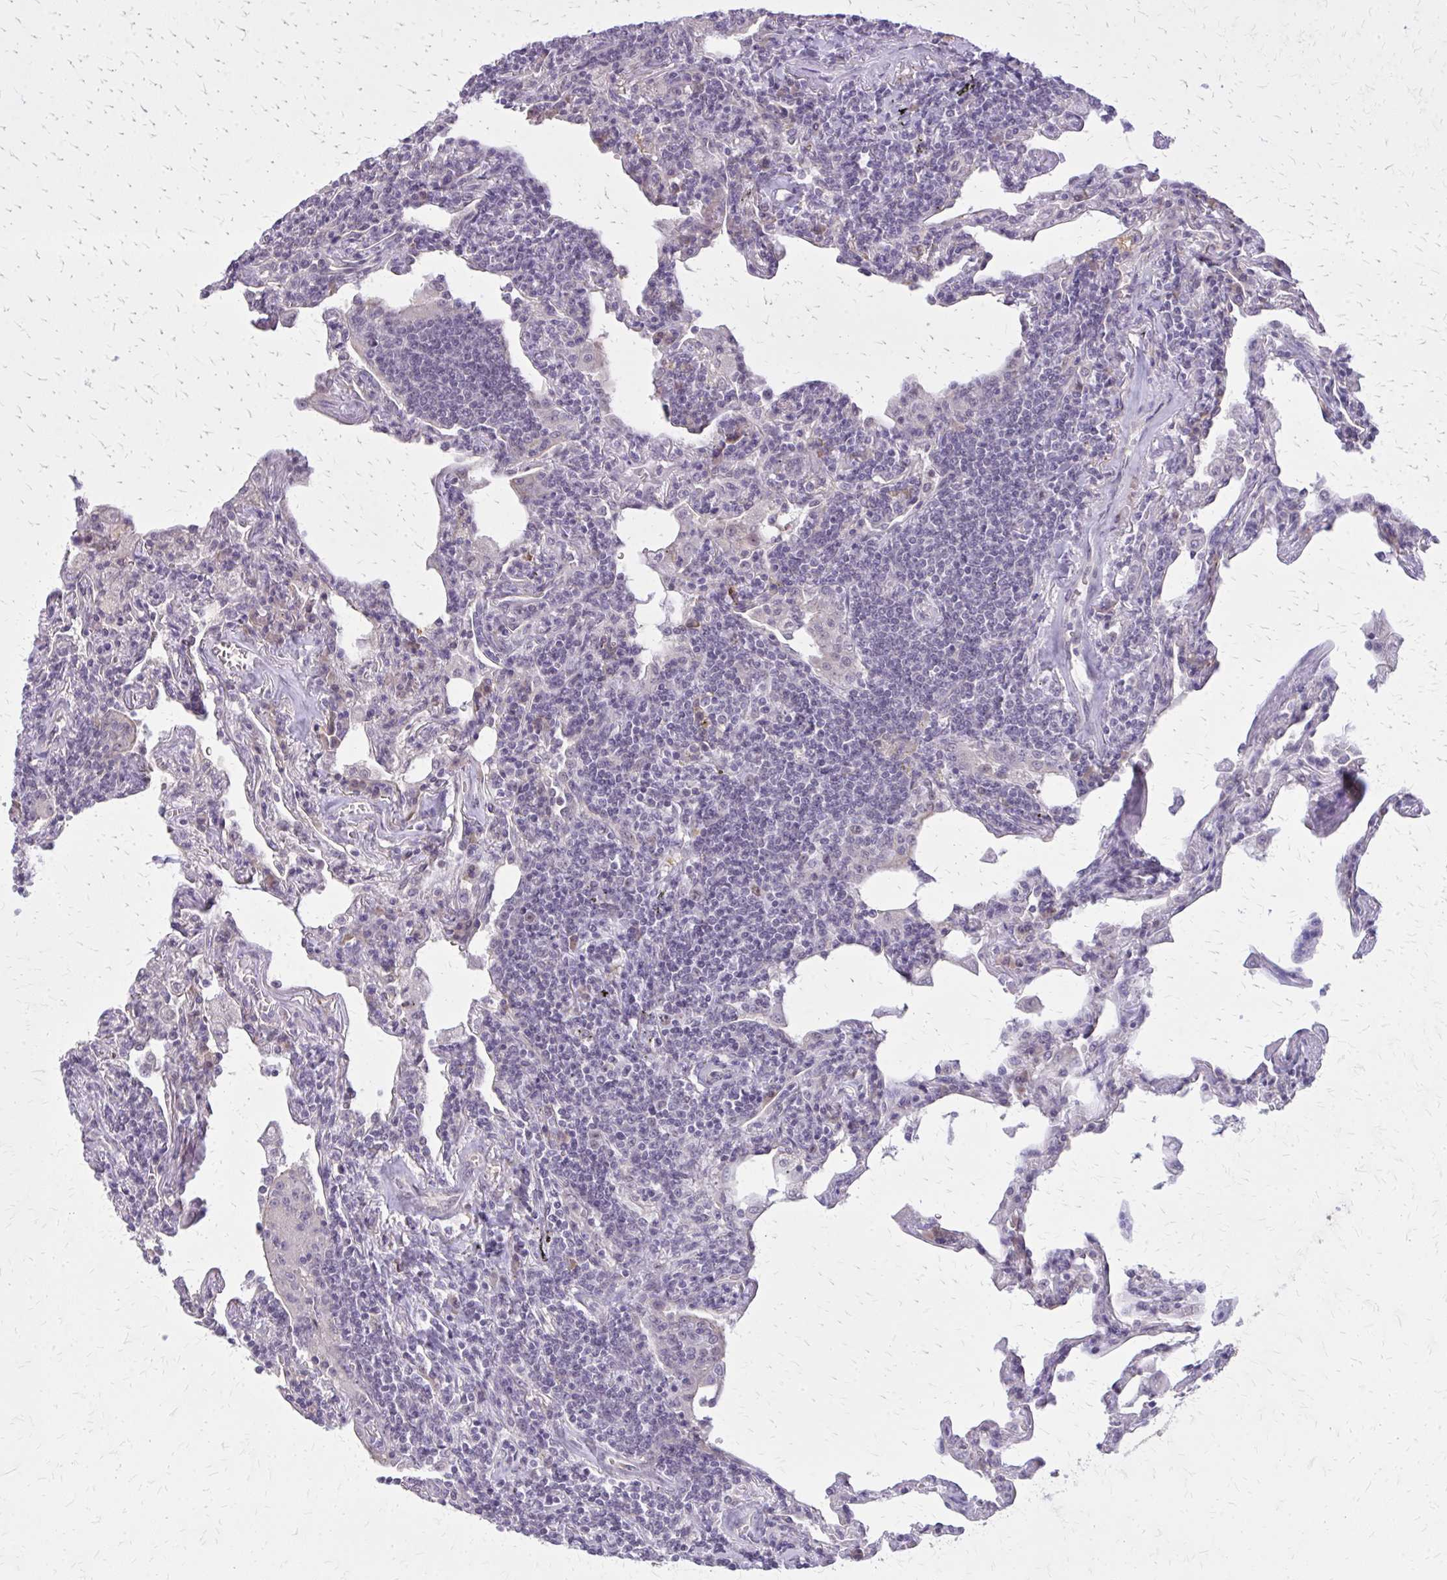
{"staining": {"intensity": "negative", "quantity": "none", "location": "none"}, "tissue": "lymphoma", "cell_type": "Tumor cells", "image_type": "cancer", "snomed": [{"axis": "morphology", "description": "Malignant lymphoma, non-Hodgkin's type, Low grade"}, {"axis": "topography", "description": "Lung"}], "caption": "A high-resolution photomicrograph shows IHC staining of low-grade malignant lymphoma, non-Hodgkin's type, which reveals no significant expression in tumor cells. Brightfield microscopy of immunohistochemistry (IHC) stained with DAB (3,3'-diaminobenzidine) (brown) and hematoxylin (blue), captured at high magnification.", "gene": "PLCB1", "patient": {"sex": "female", "age": 71}}